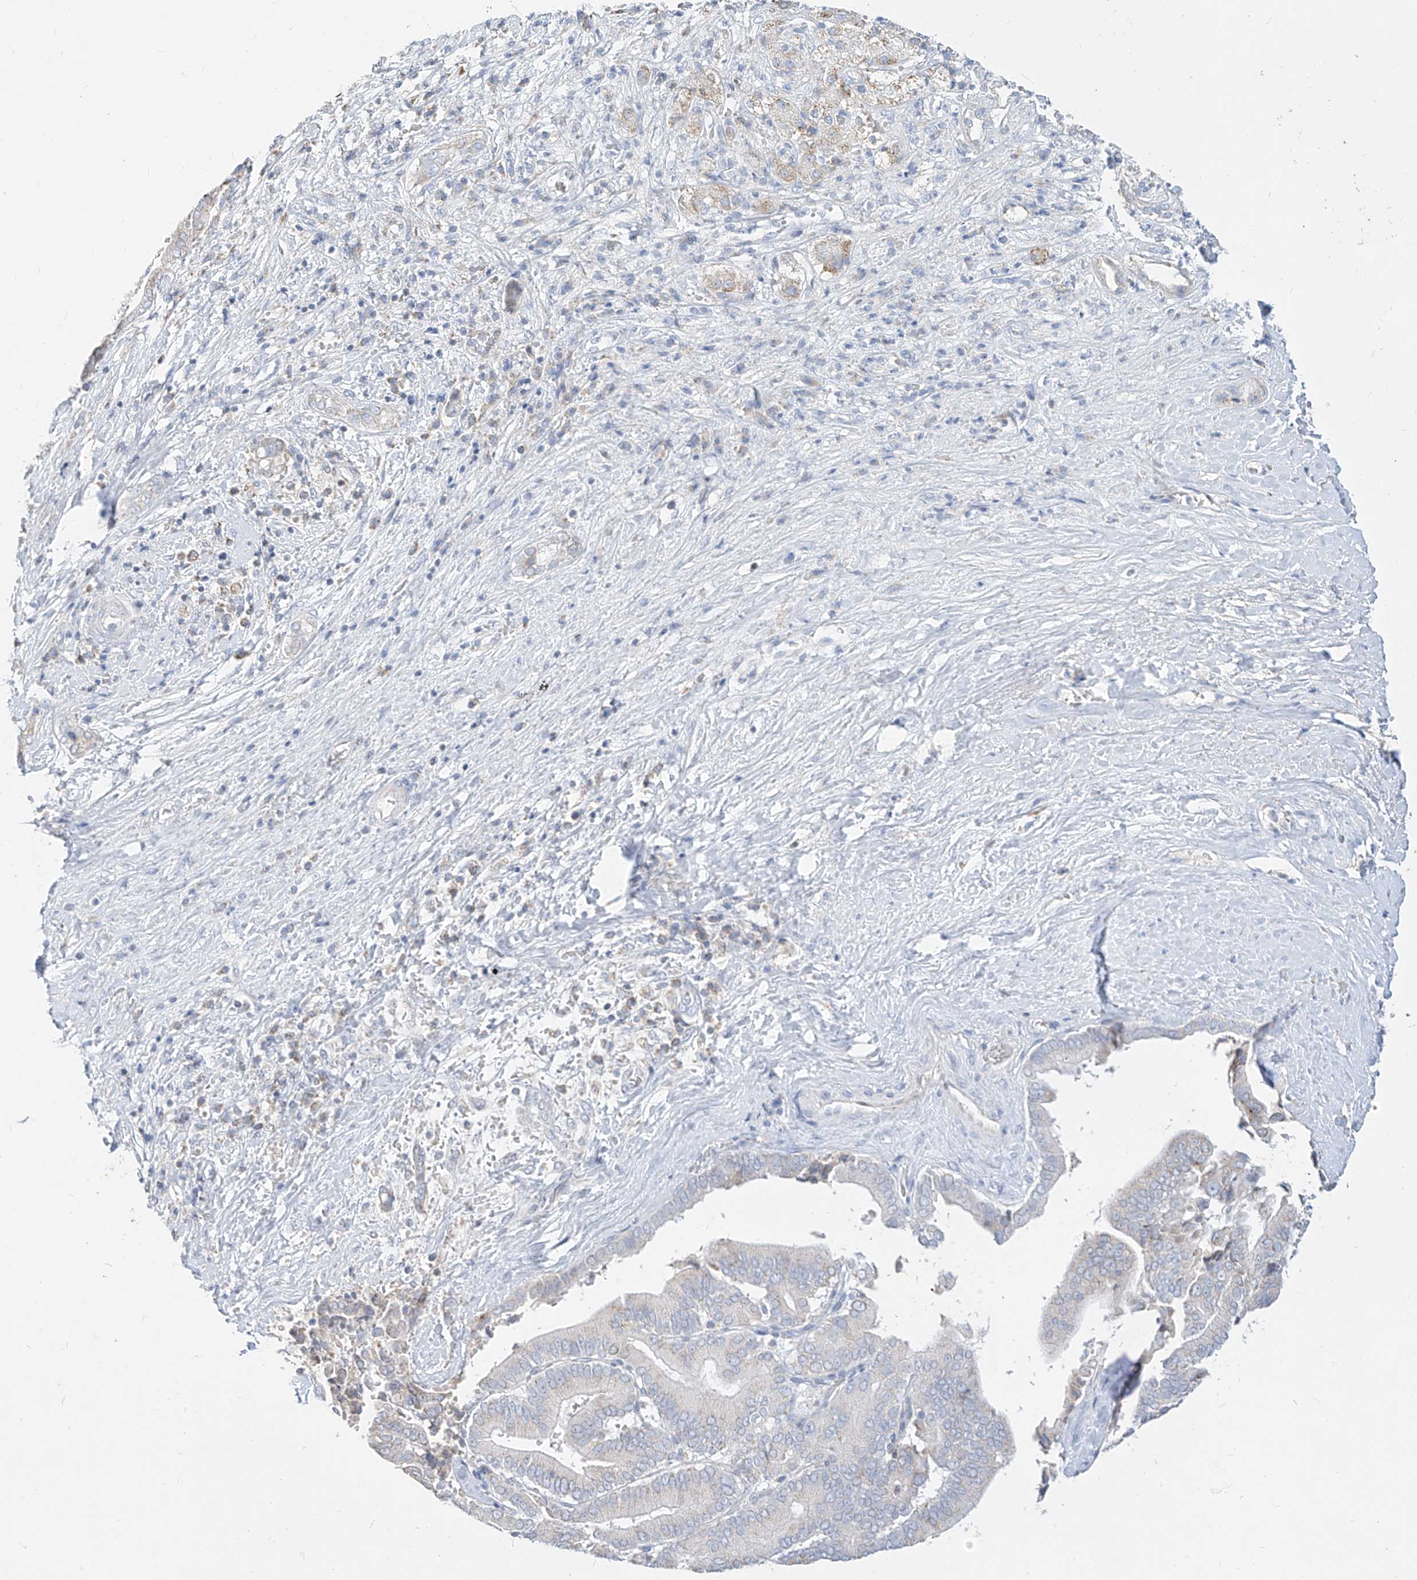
{"staining": {"intensity": "negative", "quantity": "none", "location": "none"}, "tissue": "liver cancer", "cell_type": "Tumor cells", "image_type": "cancer", "snomed": [{"axis": "morphology", "description": "Cholangiocarcinoma"}, {"axis": "topography", "description": "Liver"}], "caption": "DAB immunohistochemical staining of cholangiocarcinoma (liver) displays no significant staining in tumor cells. Brightfield microscopy of IHC stained with DAB (brown) and hematoxylin (blue), captured at high magnification.", "gene": "RASA2", "patient": {"sex": "female", "age": 75}}